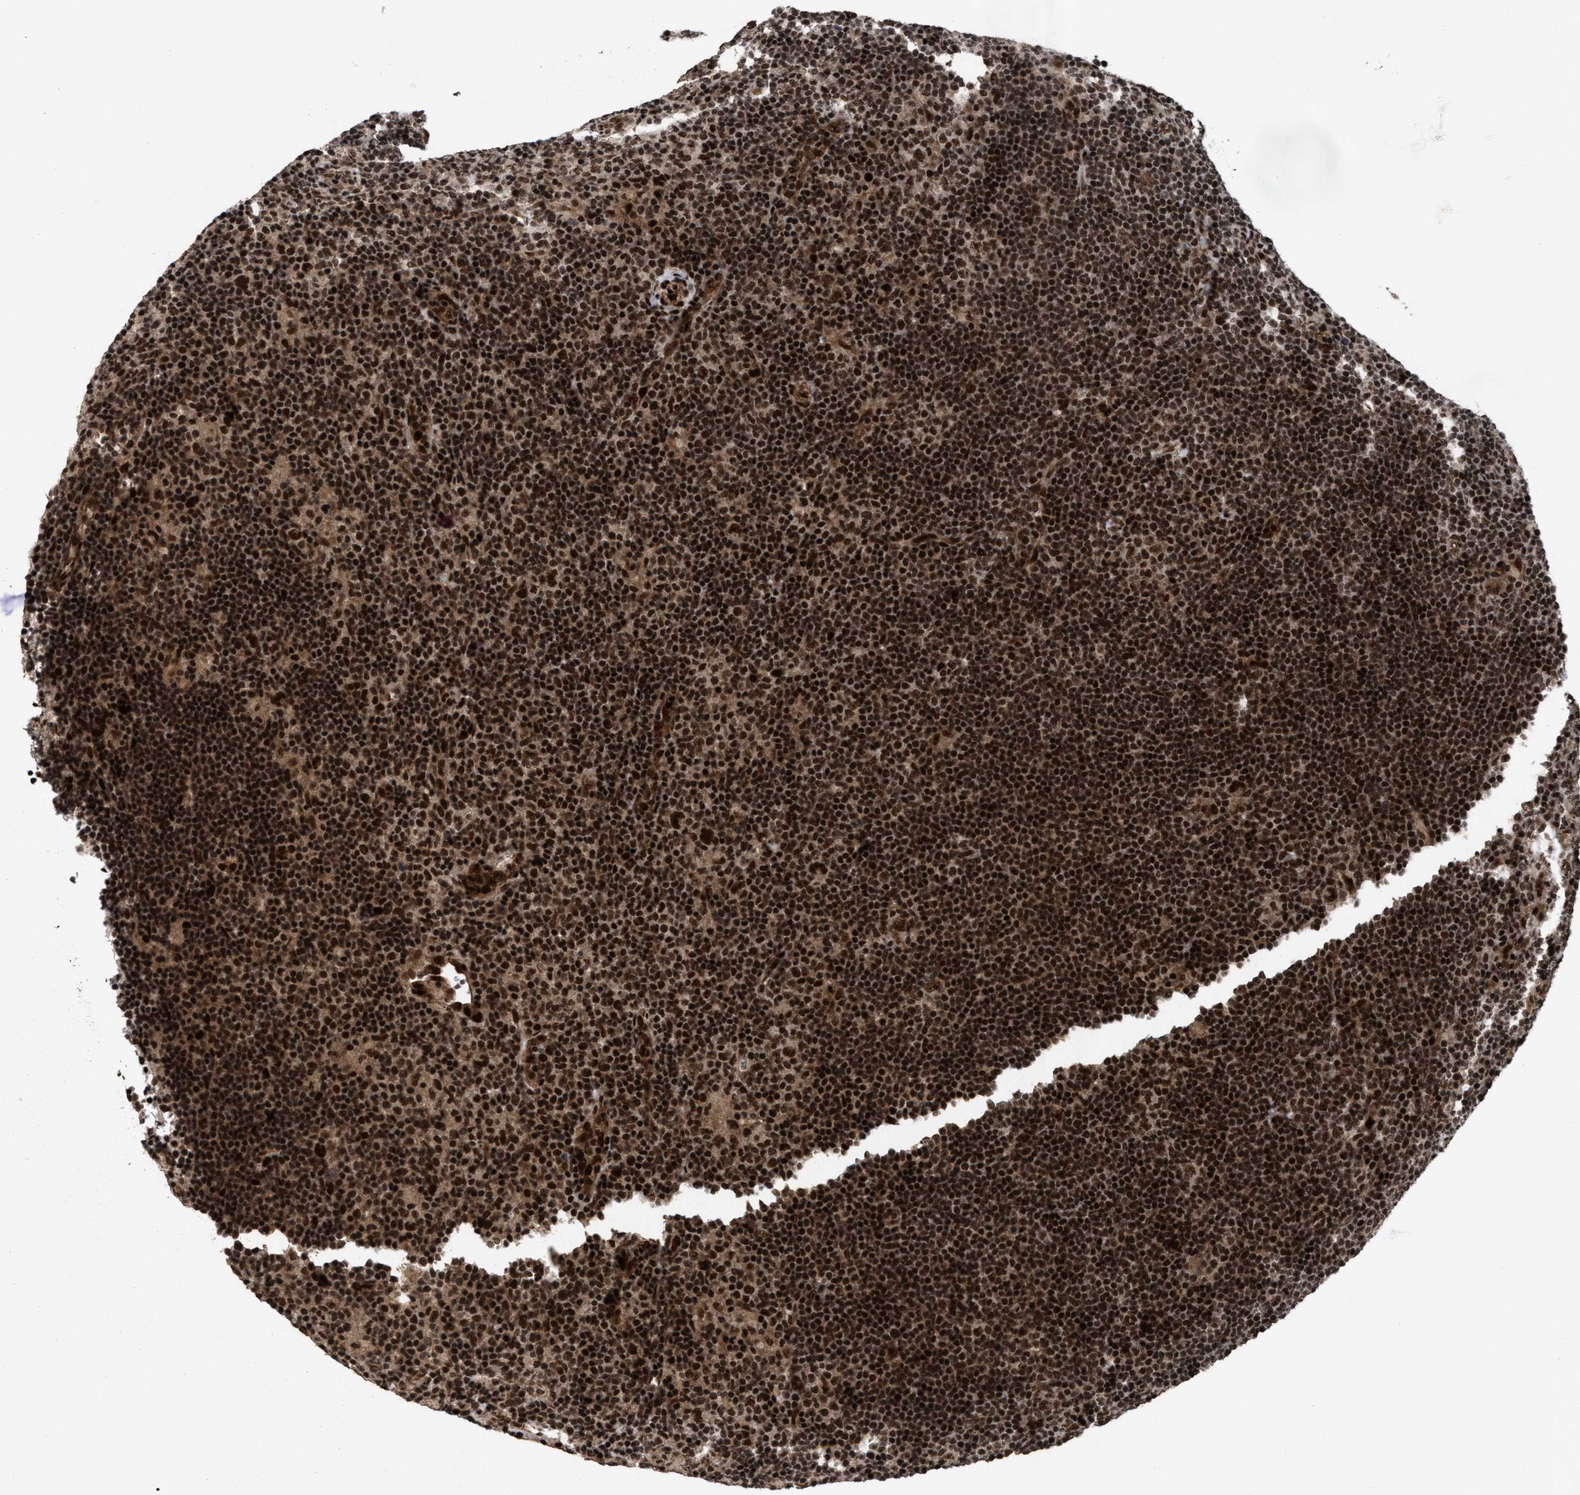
{"staining": {"intensity": "strong", "quantity": ">75%", "location": "nuclear"}, "tissue": "lymphoma", "cell_type": "Tumor cells", "image_type": "cancer", "snomed": [{"axis": "morphology", "description": "Hodgkin's disease, NOS"}, {"axis": "topography", "description": "Lymph node"}], "caption": "DAB (3,3'-diaminobenzidine) immunohistochemical staining of lymphoma reveals strong nuclear protein positivity in about >75% of tumor cells.", "gene": "WIZ", "patient": {"sex": "female", "age": 57}}